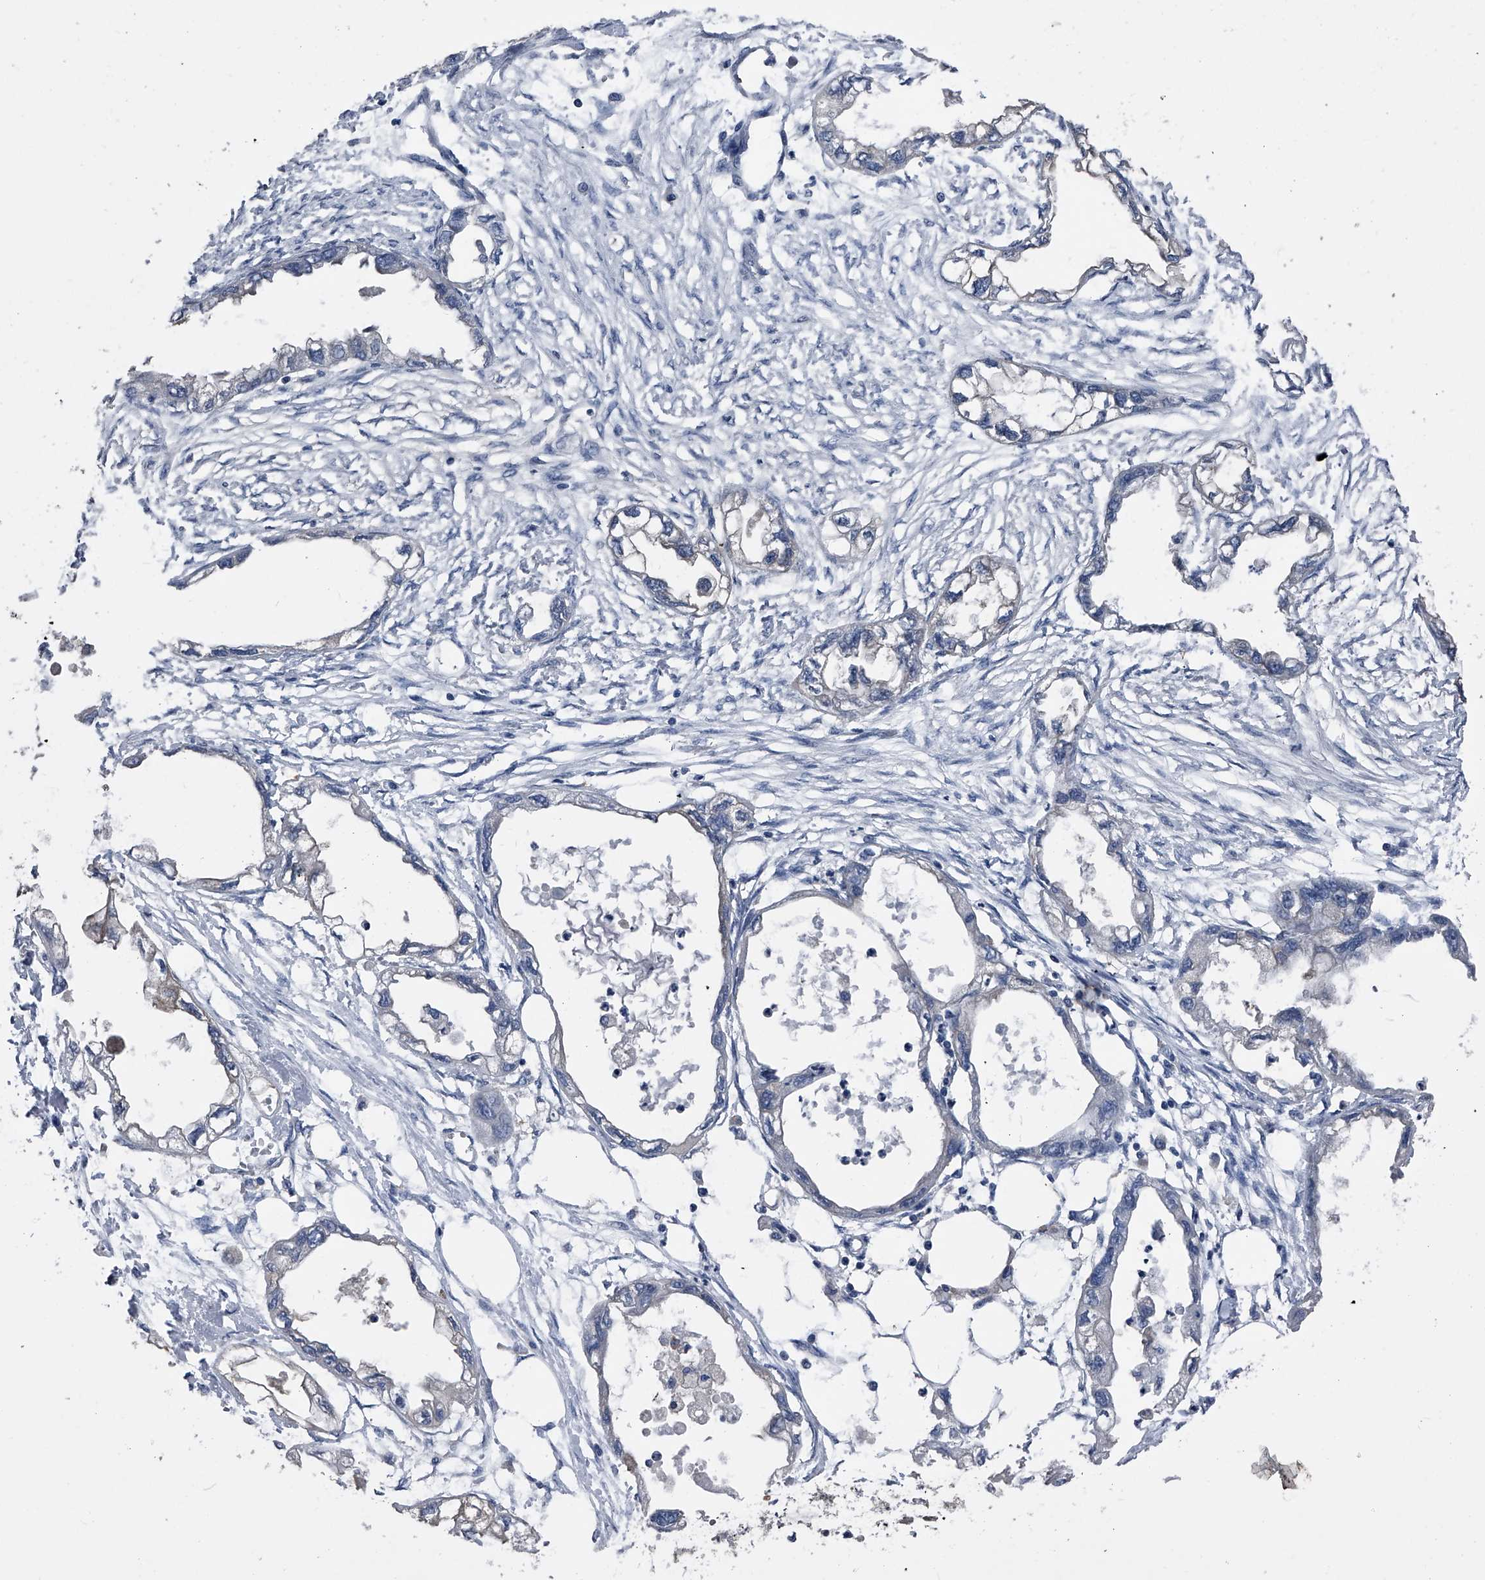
{"staining": {"intensity": "negative", "quantity": "none", "location": "none"}, "tissue": "endometrial cancer", "cell_type": "Tumor cells", "image_type": "cancer", "snomed": [{"axis": "morphology", "description": "Adenocarcinoma, NOS"}, {"axis": "morphology", "description": "Adenocarcinoma, metastatic, NOS"}, {"axis": "topography", "description": "Adipose tissue"}, {"axis": "topography", "description": "Endometrium"}], "caption": "There is no significant expression in tumor cells of endometrial metastatic adenocarcinoma.", "gene": "KIF13A", "patient": {"sex": "female", "age": 67}}